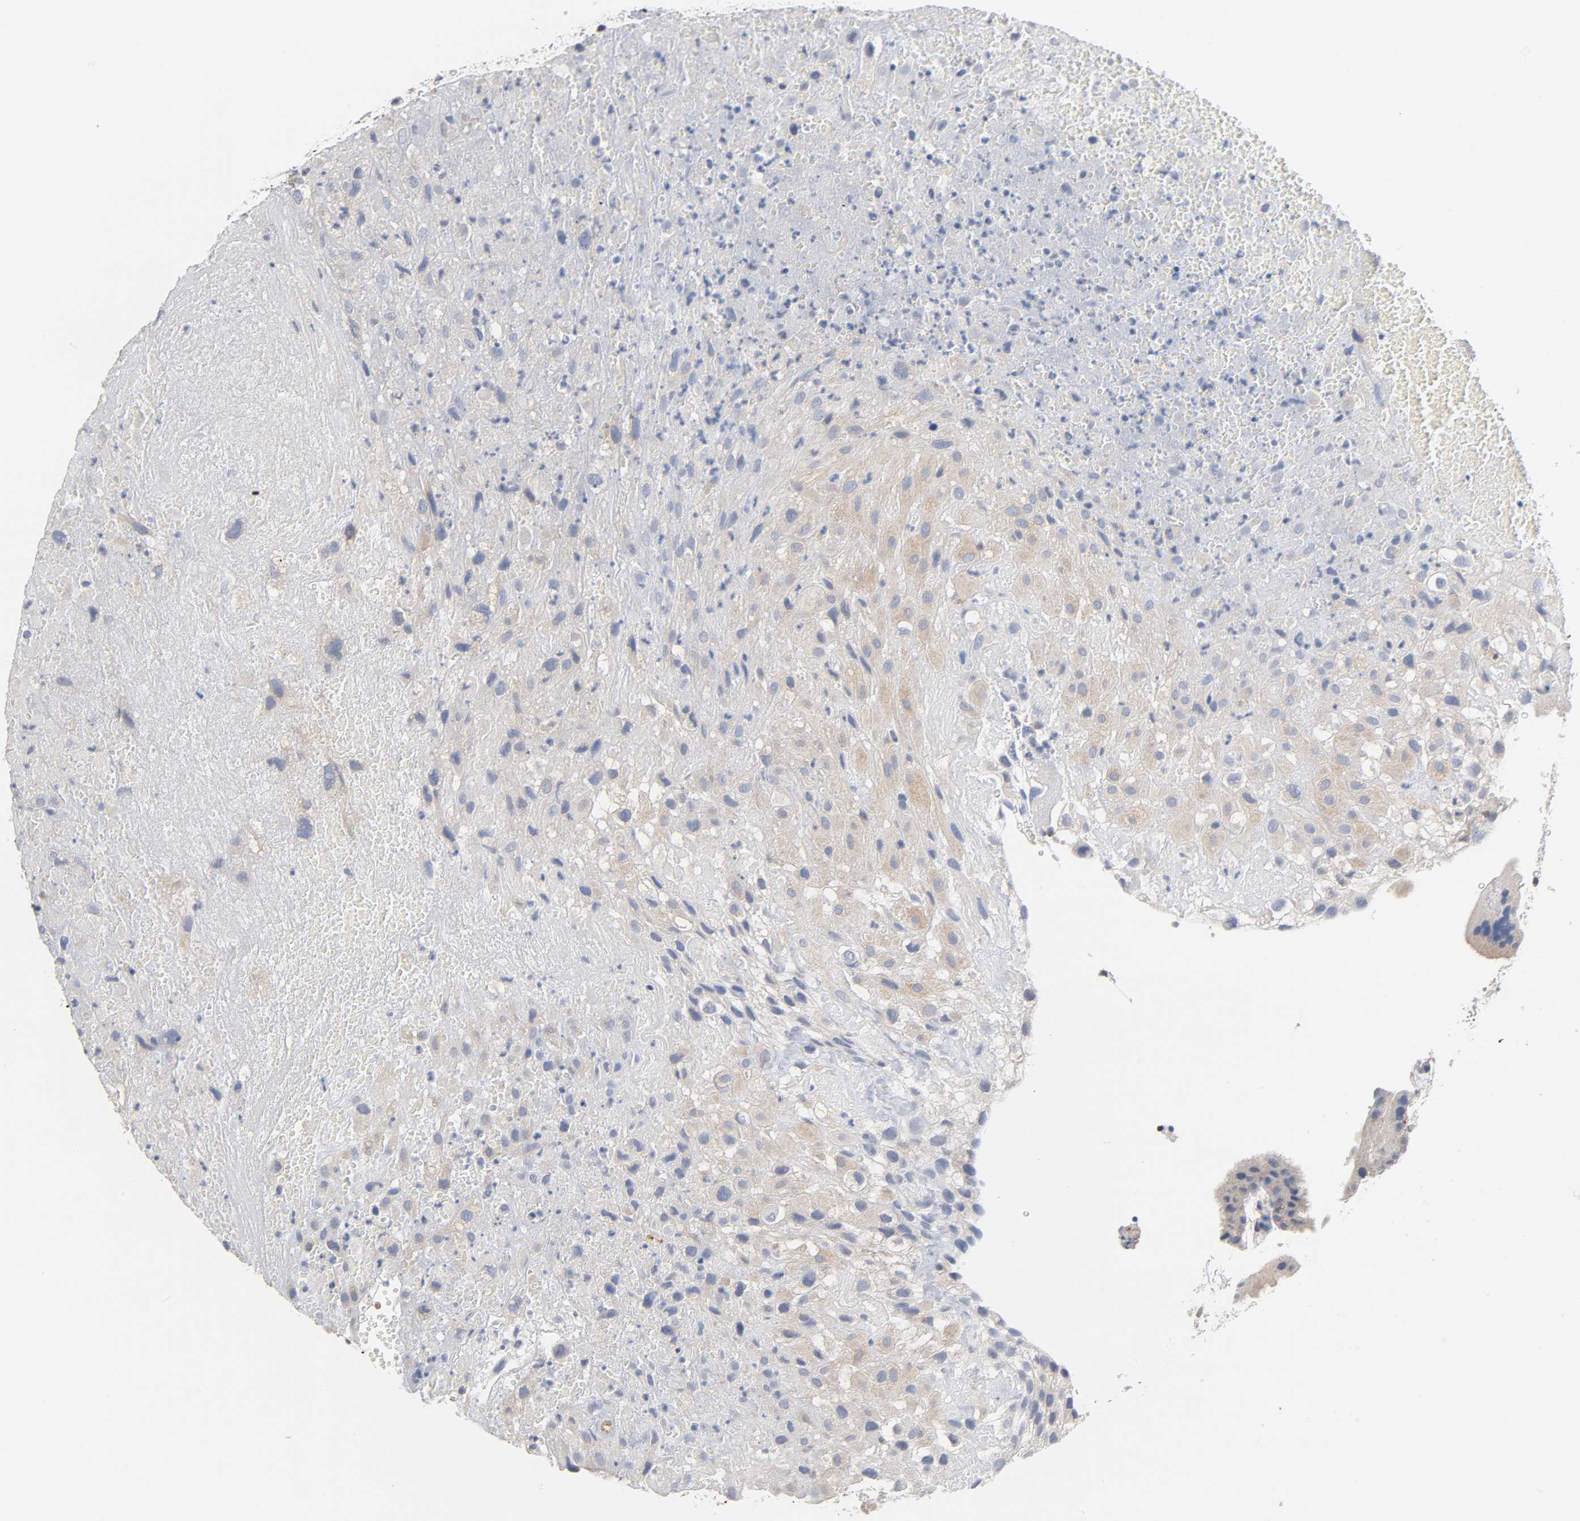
{"staining": {"intensity": "weak", "quantity": ">75%", "location": "cytoplasmic/membranous"}, "tissue": "placenta", "cell_type": "Decidual cells", "image_type": "normal", "snomed": [{"axis": "morphology", "description": "Normal tissue, NOS"}, {"axis": "topography", "description": "Placenta"}], "caption": "Human placenta stained for a protein (brown) reveals weak cytoplasmic/membranous positive staining in approximately >75% of decidual cells.", "gene": "MALT1", "patient": {"sex": "female", "age": 19}}